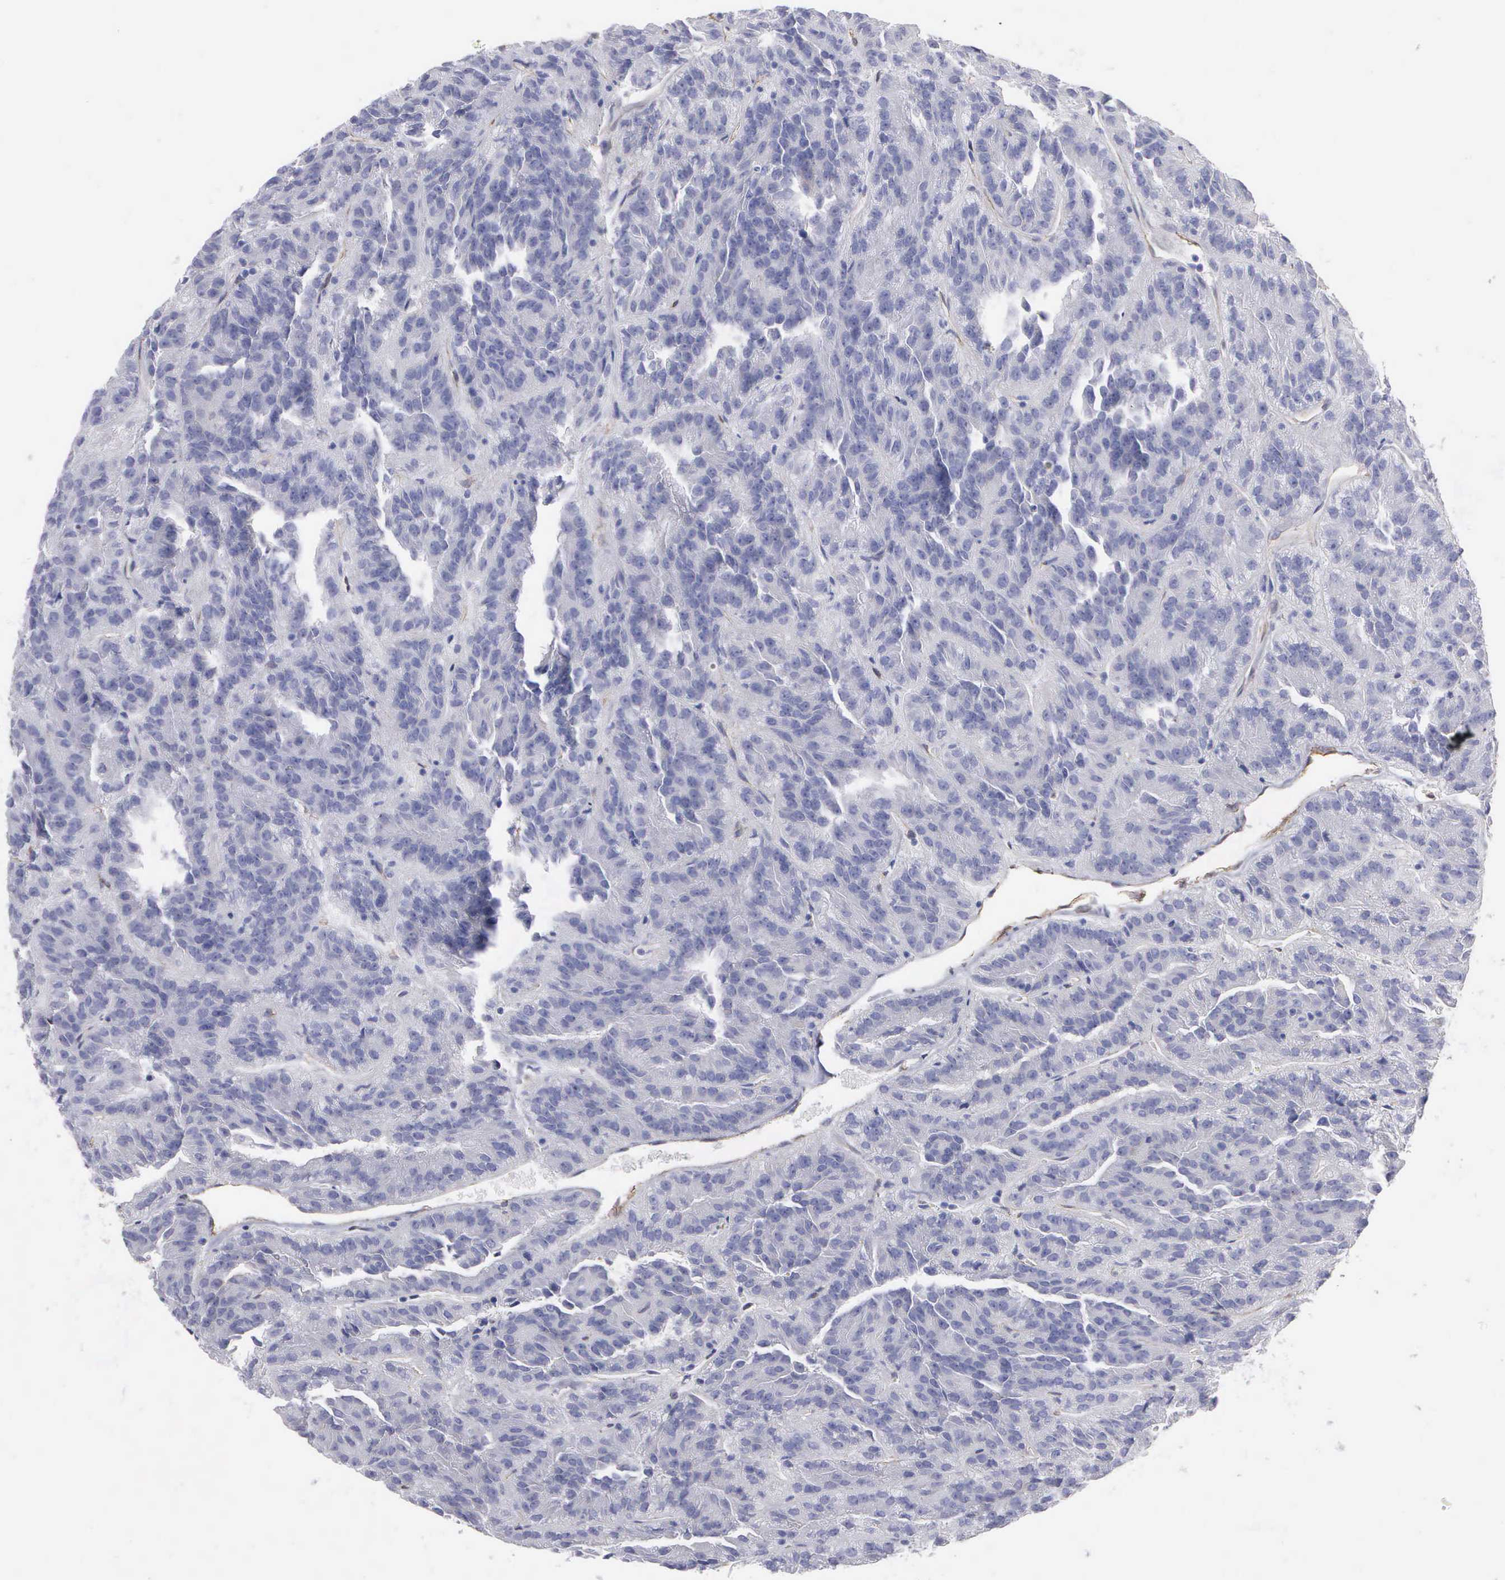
{"staining": {"intensity": "negative", "quantity": "none", "location": "none"}, "tissue": "renal cancer", "cell_type": "Tumor cells", "image_type": "cancer", "snomed": [{"axis": "morphology", "description": "Adenocarcinoma, NOS"}, {"axis": "topography", "description": "Kidney"}], "caption": "Tumor cells show no significant protein expression in adenocarcinoma (renal).", "gene": "MAGEB10", "patient": {"sex": "male", "age": 46}}